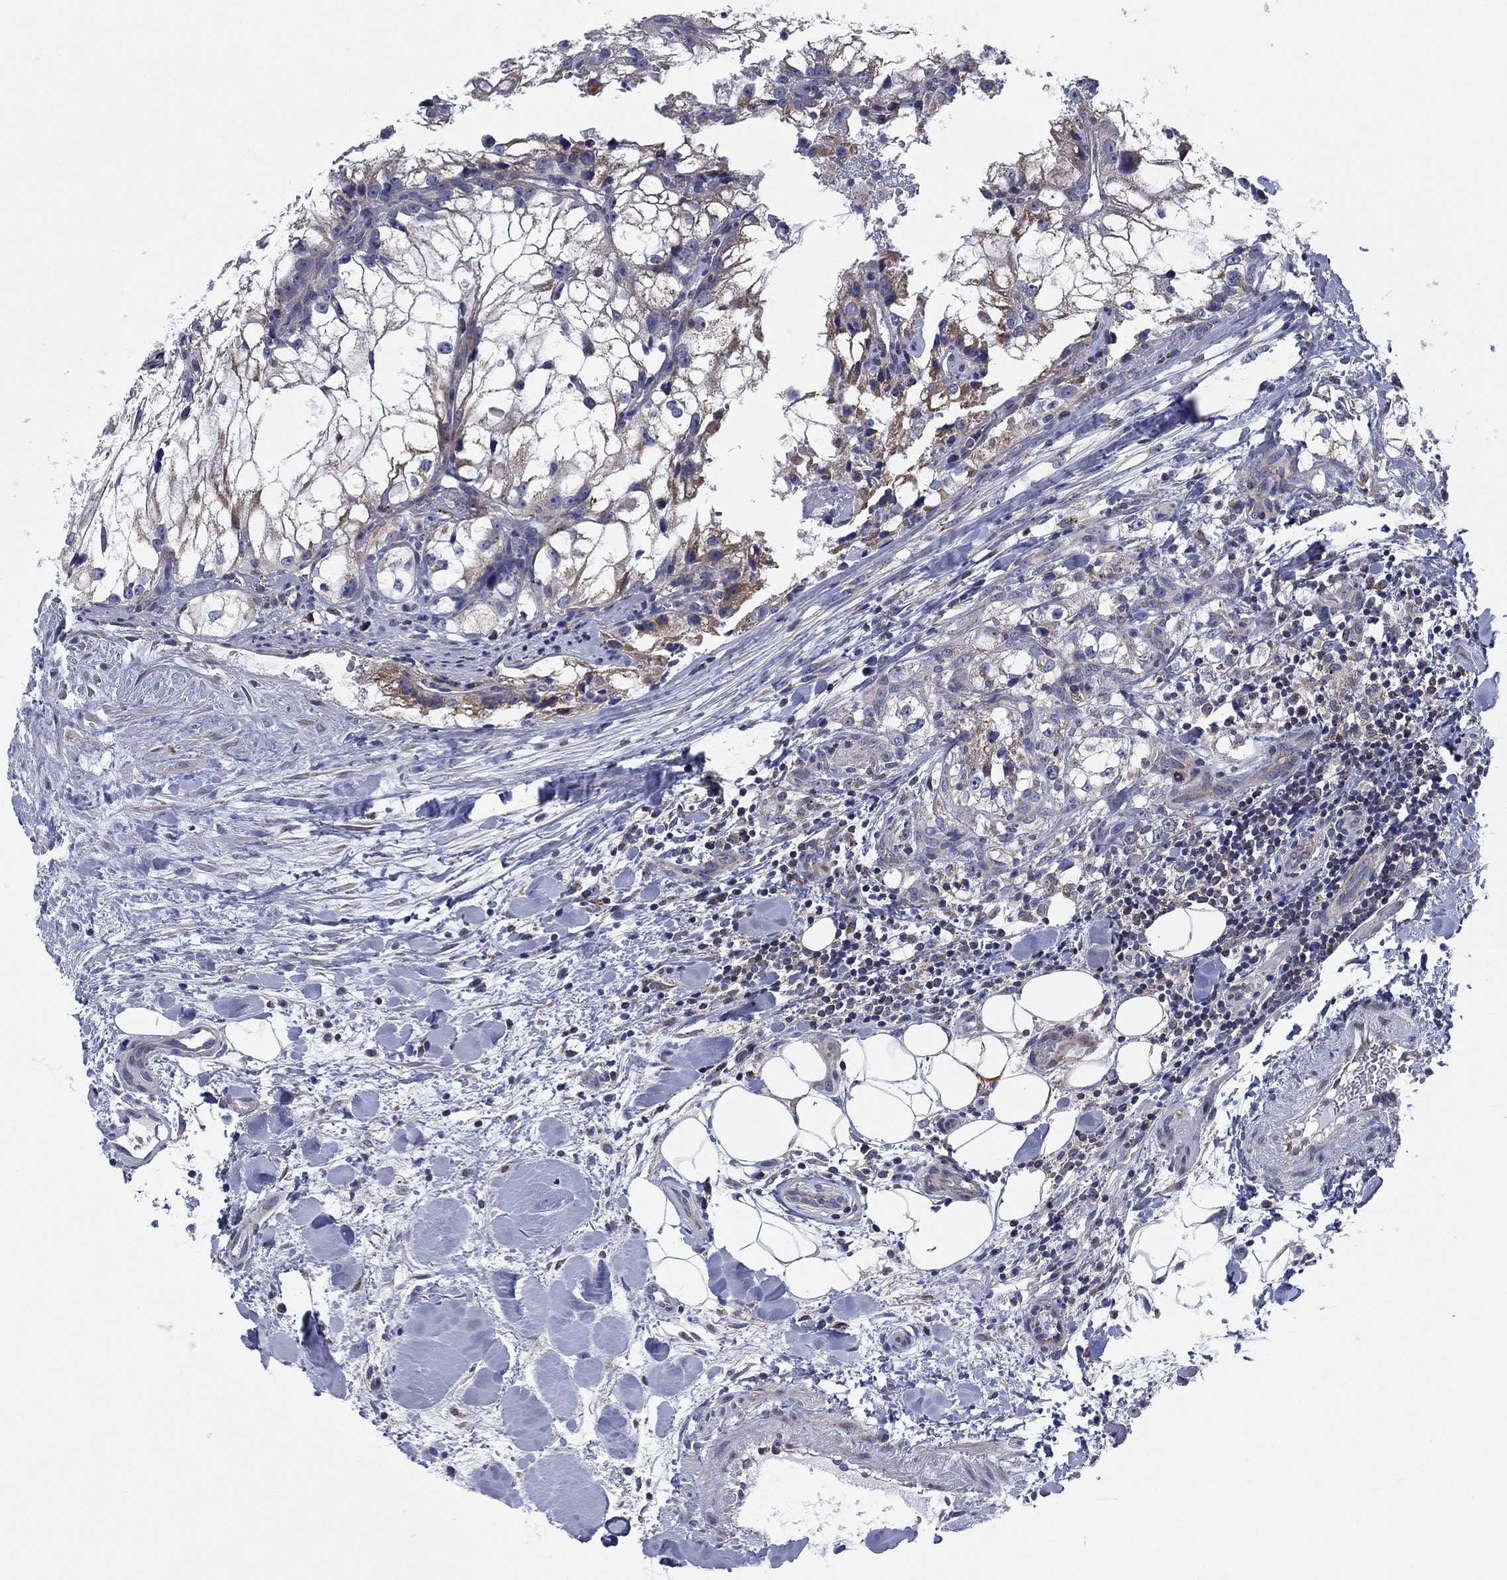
{"staining": {"intensity": "weak", "quantity": "<25%", "location": "cytoplasmic/membranous"}, "tissue": "renal cancer", "cell_type": "Tumor cells", "image_type": "cancer", "snomed": [{"axis": "morphology", "description": "Adenocarcinoma, NOS"}, {"axis": "topography", "description": "Kidney"}], "caption": "Immunohistochemistry (IHC) image of human adenocarcinoma (renal) stained for a protein (brown), which exhibits no staining in tumor cells. Nuclei are stained in blue.", "gene": "NACAD", "patient": {"sex": "male", "age": 59}}